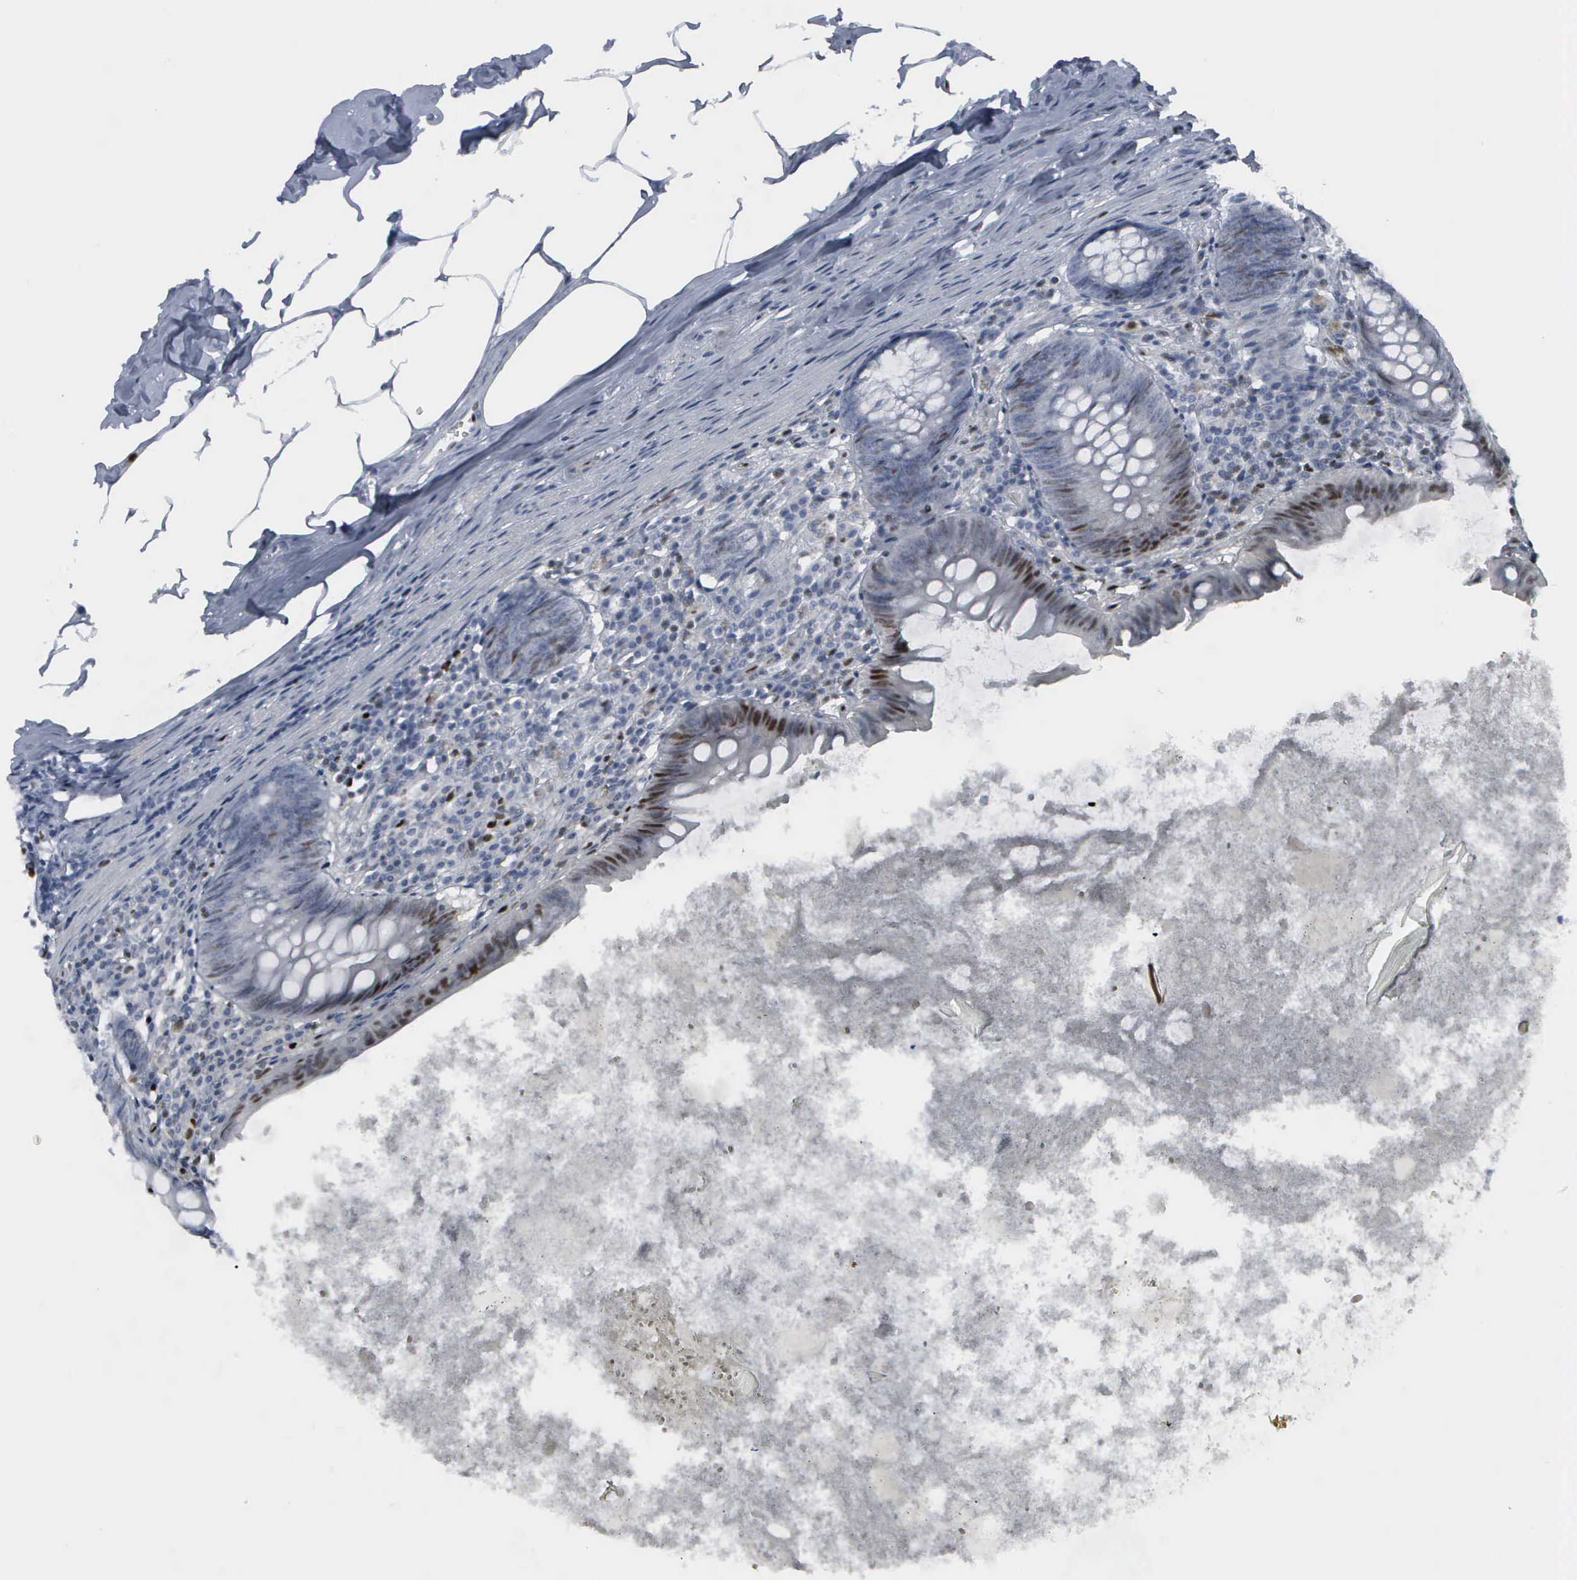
{"staining": {"intensity": "moderate", "quantity": "<25%", "location": "nuclear"}, "tissue": "appendix", "cell_type": "Glandular cells", "image_type": "normal", "snomed": [{"axis": "morphology", "description": "Normal tissue, NOS"}, {"axis": "topography", "description": "Appendix"}], "caption": "IHC staining of benign appendix, which displays low levels of moderate nuclear expression in about <25% of glandular cells indicating moderate nuclear protein positivity. The staining was performed using DAB (3,3'-diaminobenzidine) (brown) for protein detection and nuclei were counterstained in hematoxylin (blue).", "gene": "CCND3", "patient": {"sex": "female", "age": 82}}